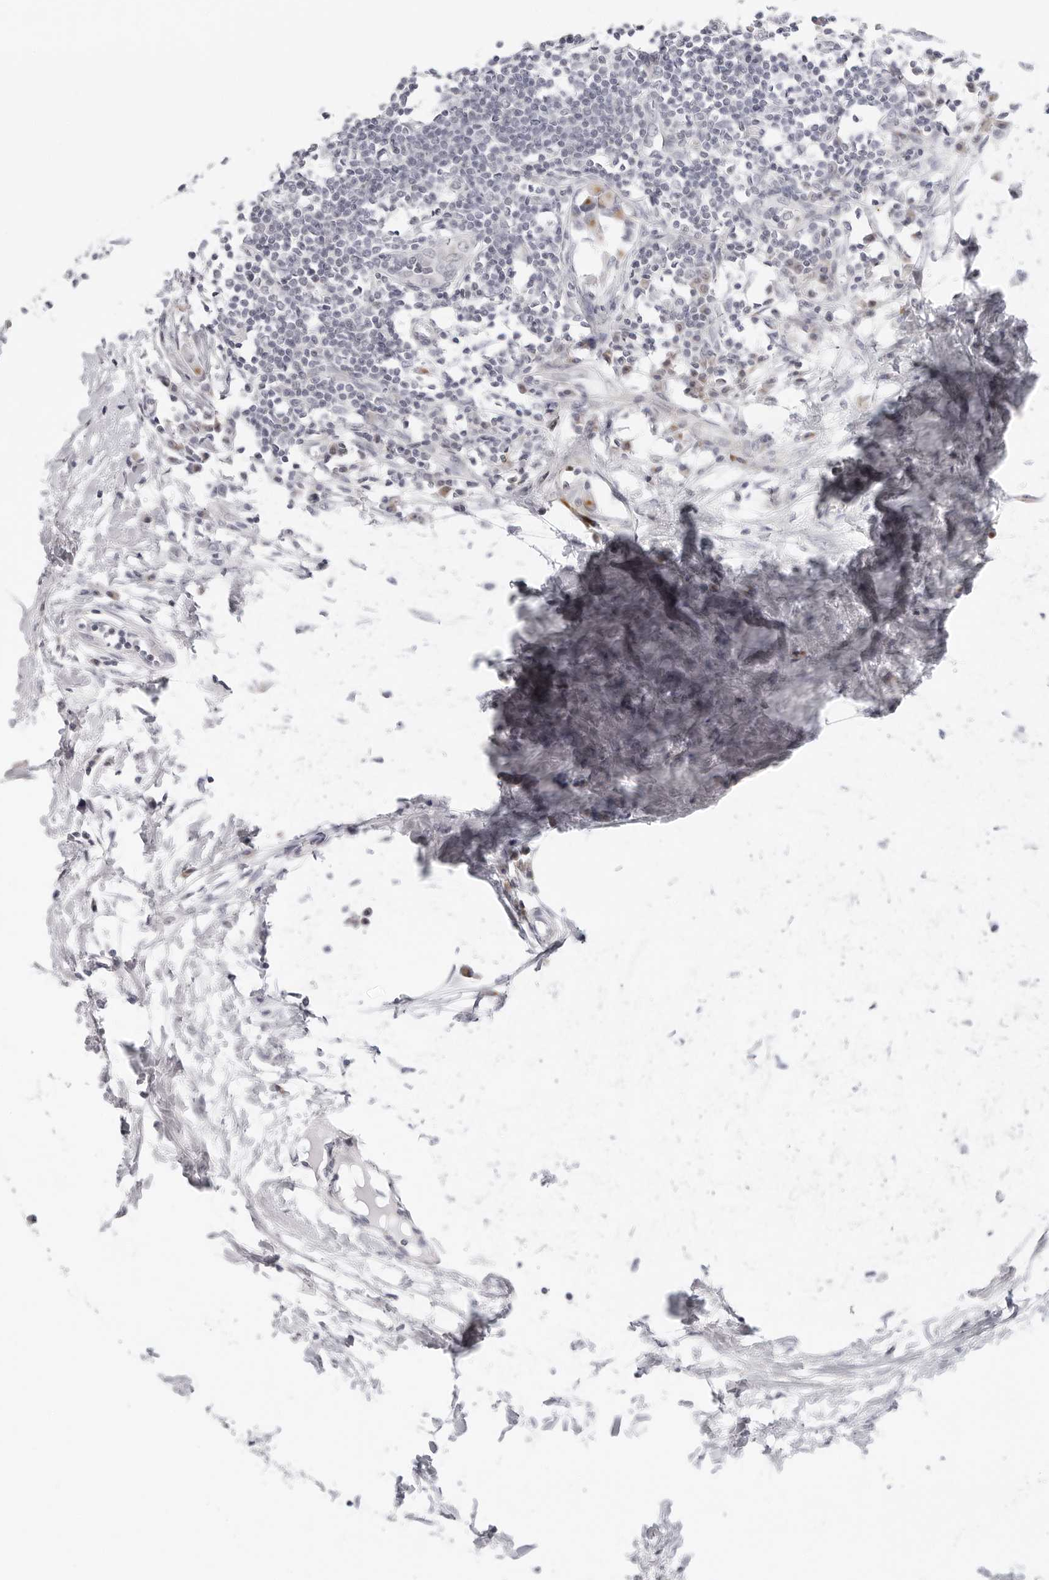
{"staining": {"intensity": "moderate", "quantity": ">75%", "location": "cytoplasmic/membranous"}, "tissue": "lymph node", "cell_type": "Germinal center cells", "image_type": "normal", "snomed": [{"axis": "morphology", "description": "Normal tissue, NOS"}, {"axis": "morphology", "description": "Malignant melanoma, Metastatic site"}, {"axis": "topography", "description": "Lymph node"}], "caption": "Moderate cytoplasmic/membranous protein positivity is present in about >75% of germinal center cells in lymph node.", "gene": "CIART", "patient": {"sex": "male", "age": 41}}